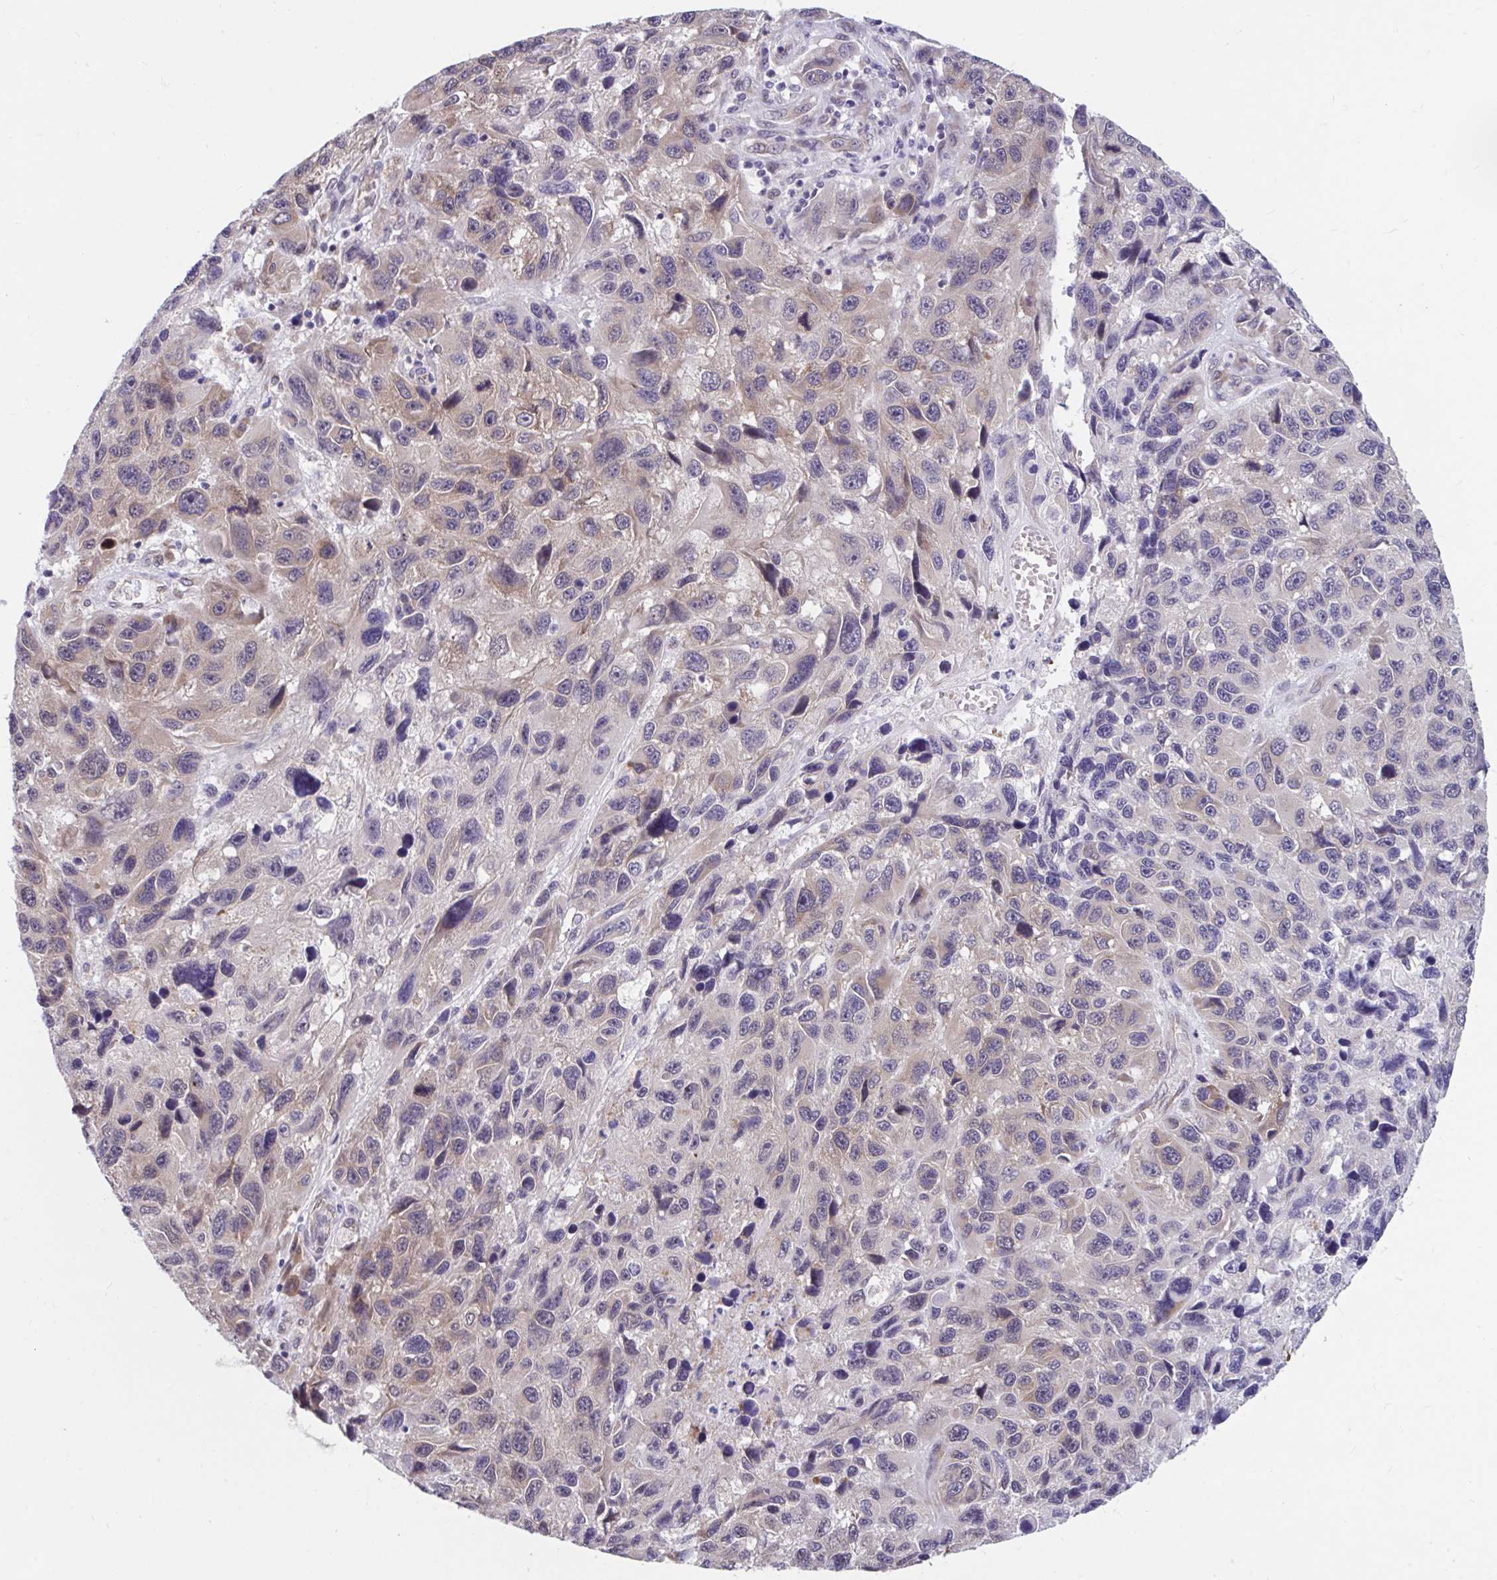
{"staining": {"intensity": "weak", "quantity": "25%-75%", "location": "cytoplasmic/membranous"}, "tissue": "melanoma", "cell_type": "Tumor cells", "image_type": "cancer", "snomed": [{"axis": "morphology", "description": "Malignant melanoma, NOS"}, {"axis": "topography", "description": "Skin"}], "caption": "Melanoma stained with a protein marker shows weak staining in tumor cells.", "gene": "SELENON", "patient": {"sex": "male", "age": 53}}